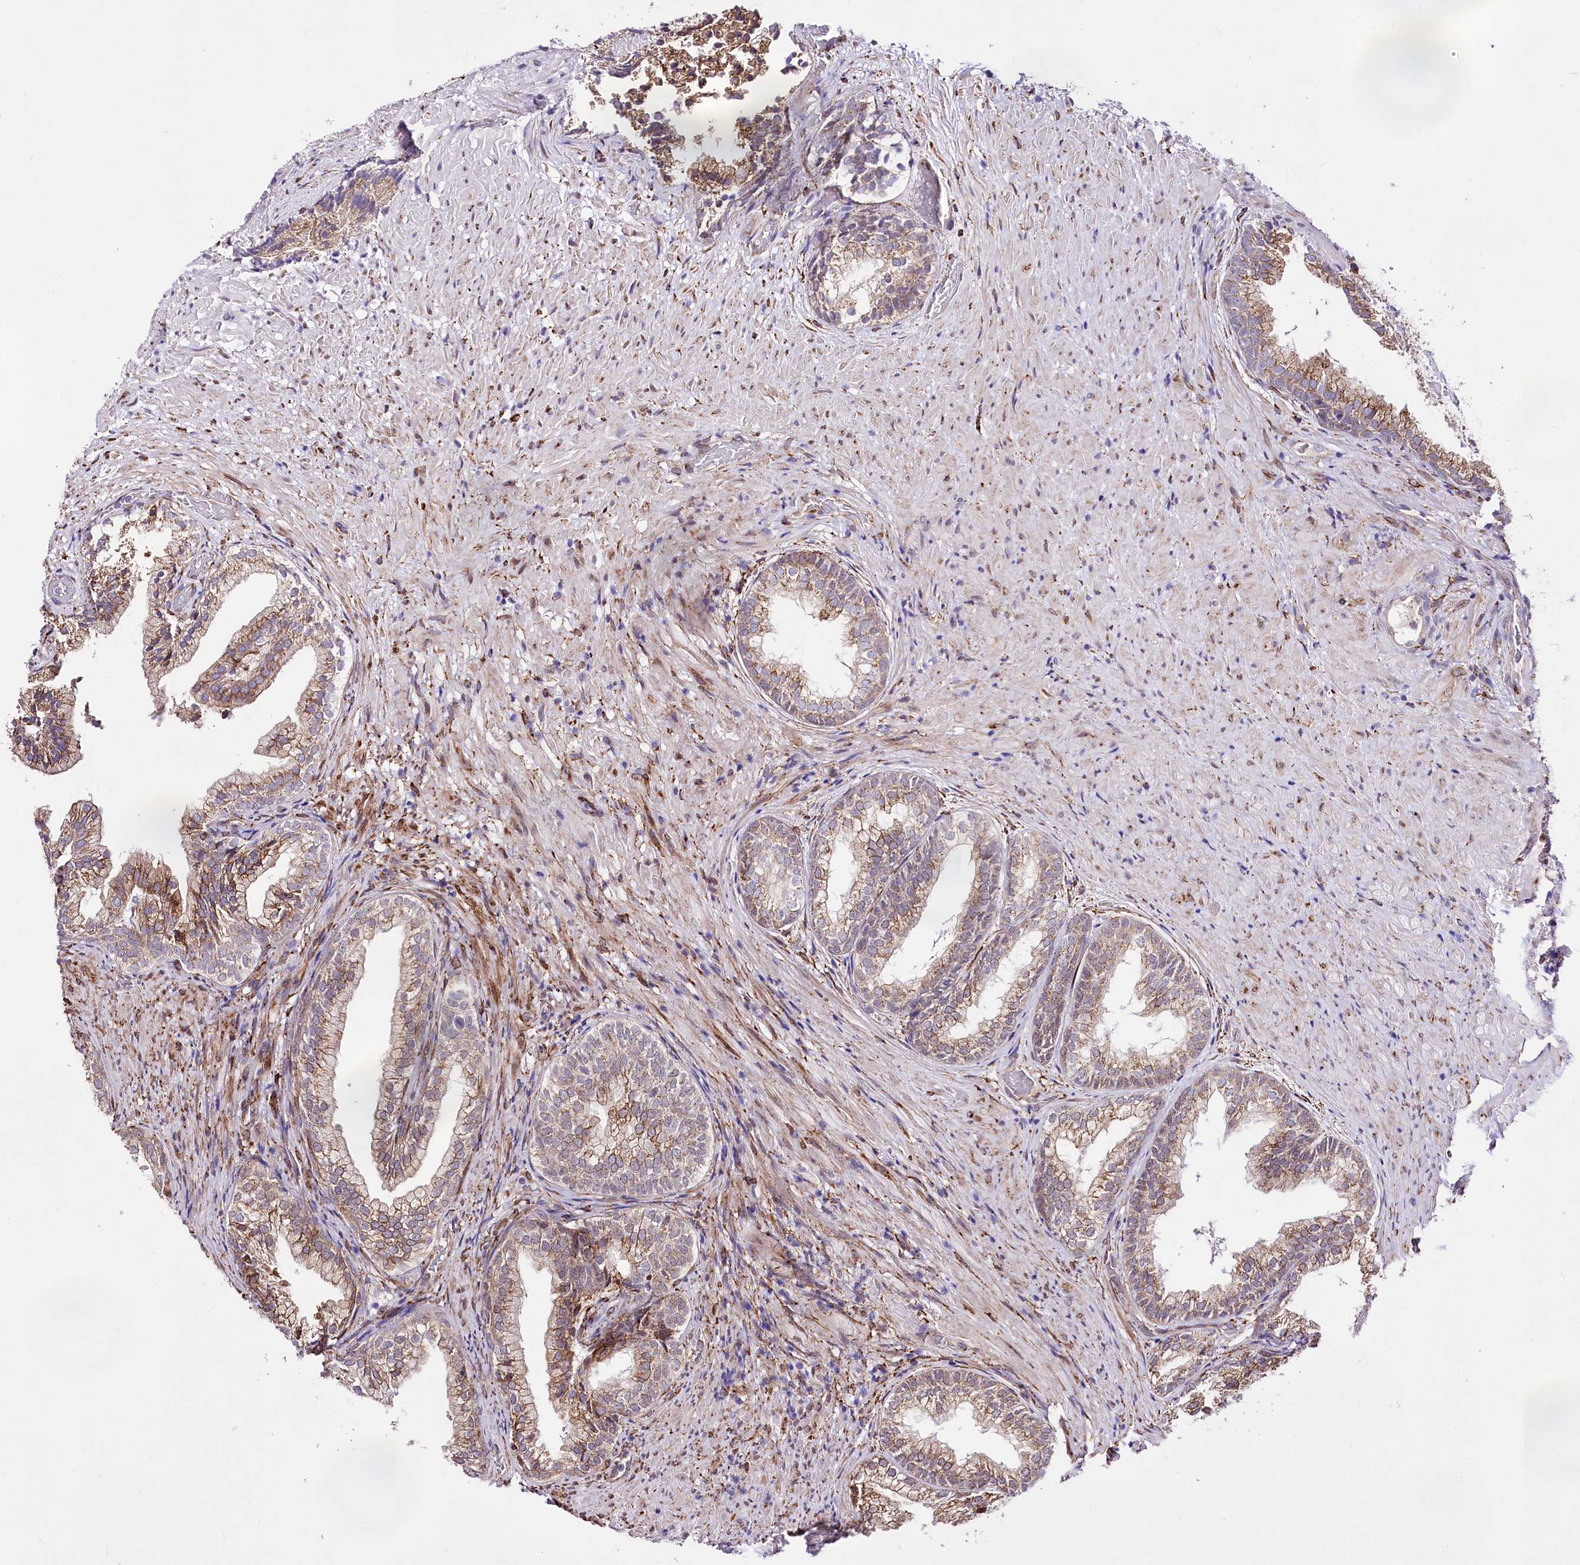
{"staining": {"intensity": "moderate", "quantity": ">75%", "location": "cytoplasmic/membranous"}, "tissue": "prostate", "cell_type": "Glandular cells", "image_type": "normal", "snomed": [{"axis": "morphology", "description": "Normal tissue, NOS"}, {"axis": "topography", "description": "Prostate"}], "caption": "The histopathology image shows staining of normal prostate, revealing moderate cytoplasmic/membranous protein positivity (brown color) within glandular cells. (Brightfield microscopy of DAB IHC at high magnification).", "gene": "WWC1", "patient": {"sex": "male", "age": 76}}